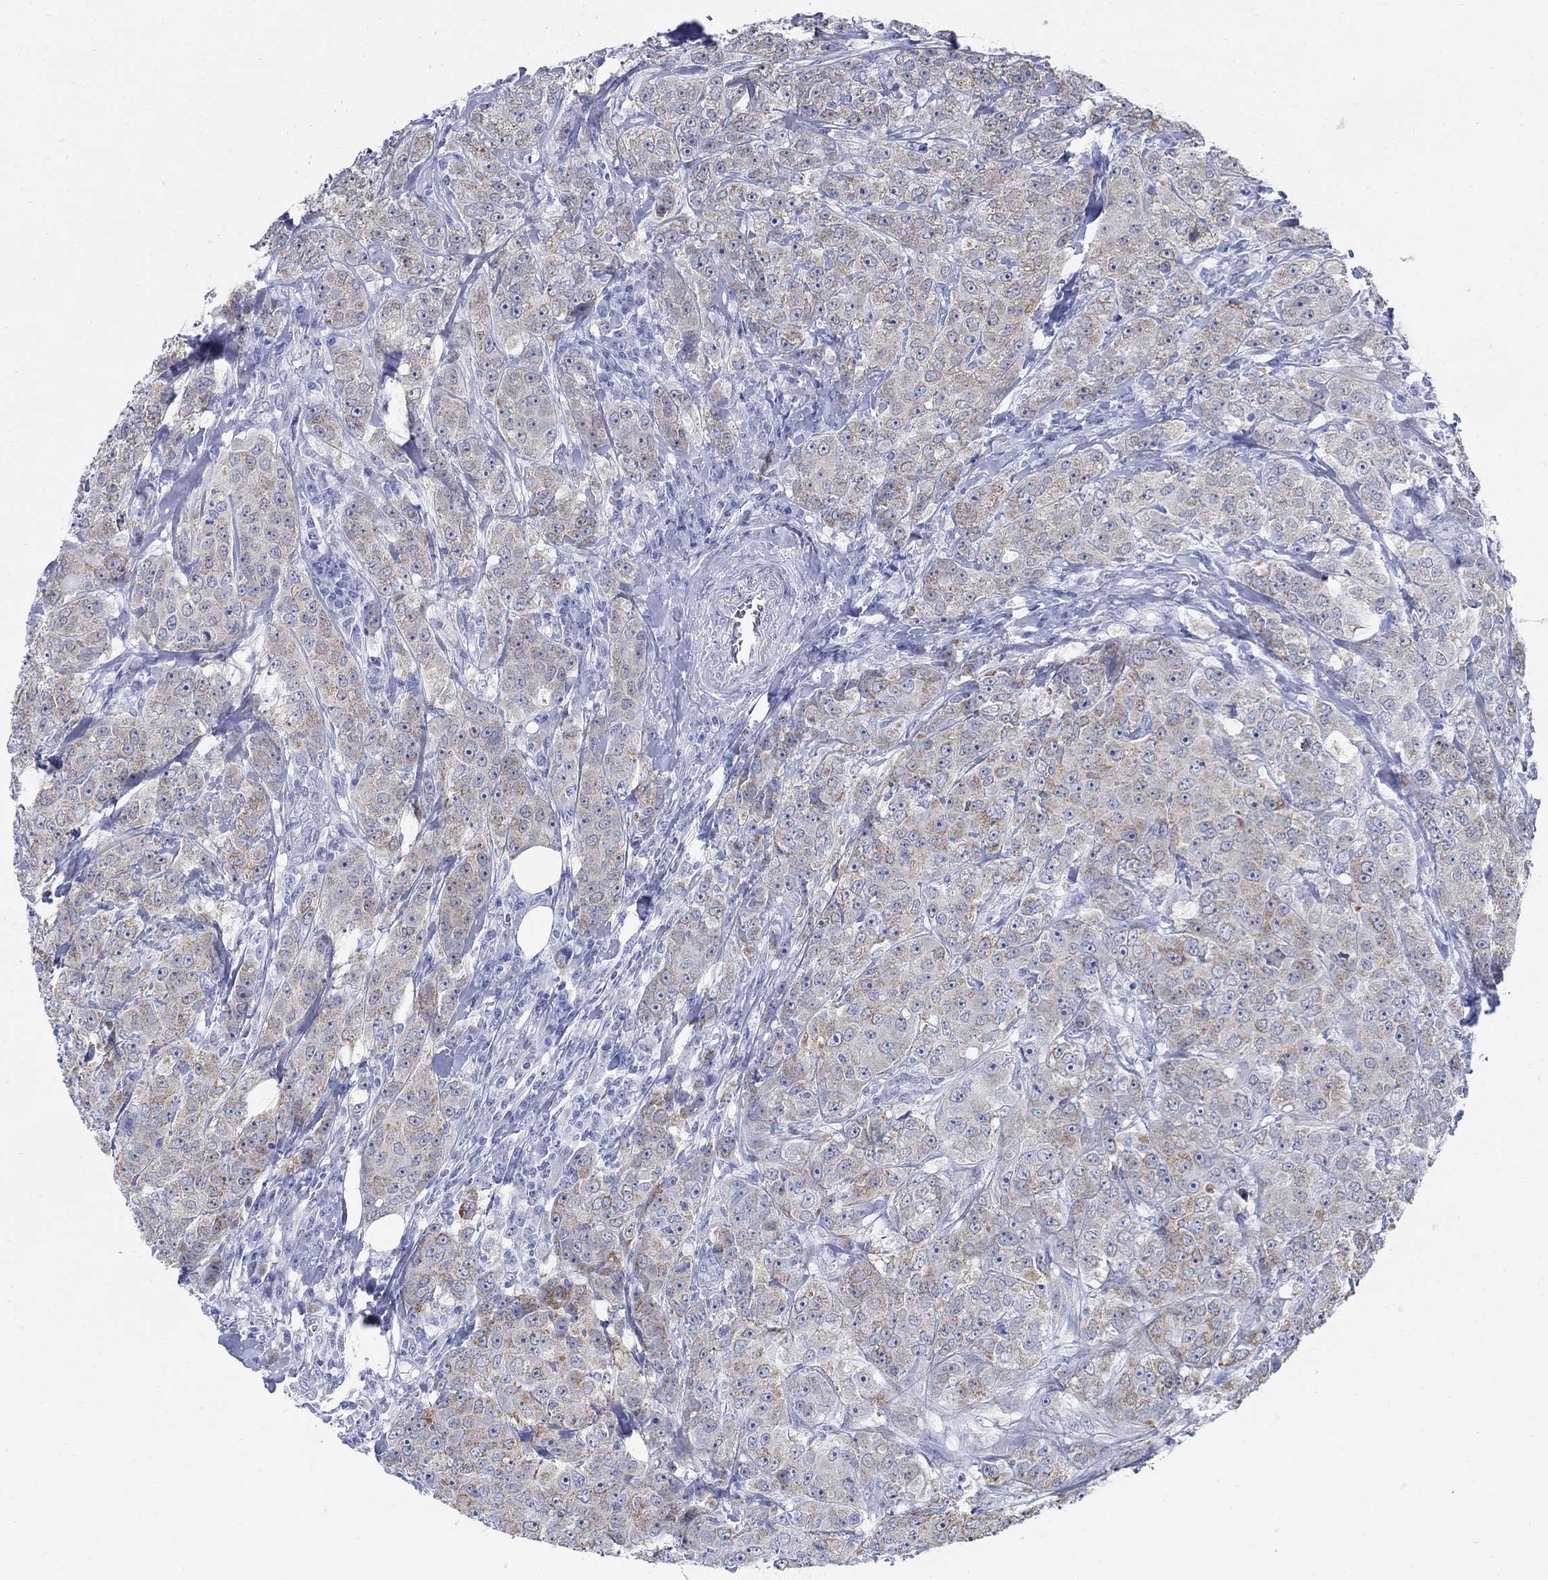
{"staining": {"intensity": "weak", "quantity": "25%-75%", "location": "cytoplasmic/membranous"}, "tissue": "breast cancer", "cell_type": "Tumor cells", "image_type": "cancer", "snomed": [{"axis": "morphology", "description": "Duct carcinoma"}, {"axis": "topography", "description": "Breast"}], "caption": "Breast cancer tissue demonstrates weak cytoplasmic/membranous expression in about 25%-75% of tumor cells", "gene": "ZDHHC14", "patient": {"sex": "female", "age": 43}}